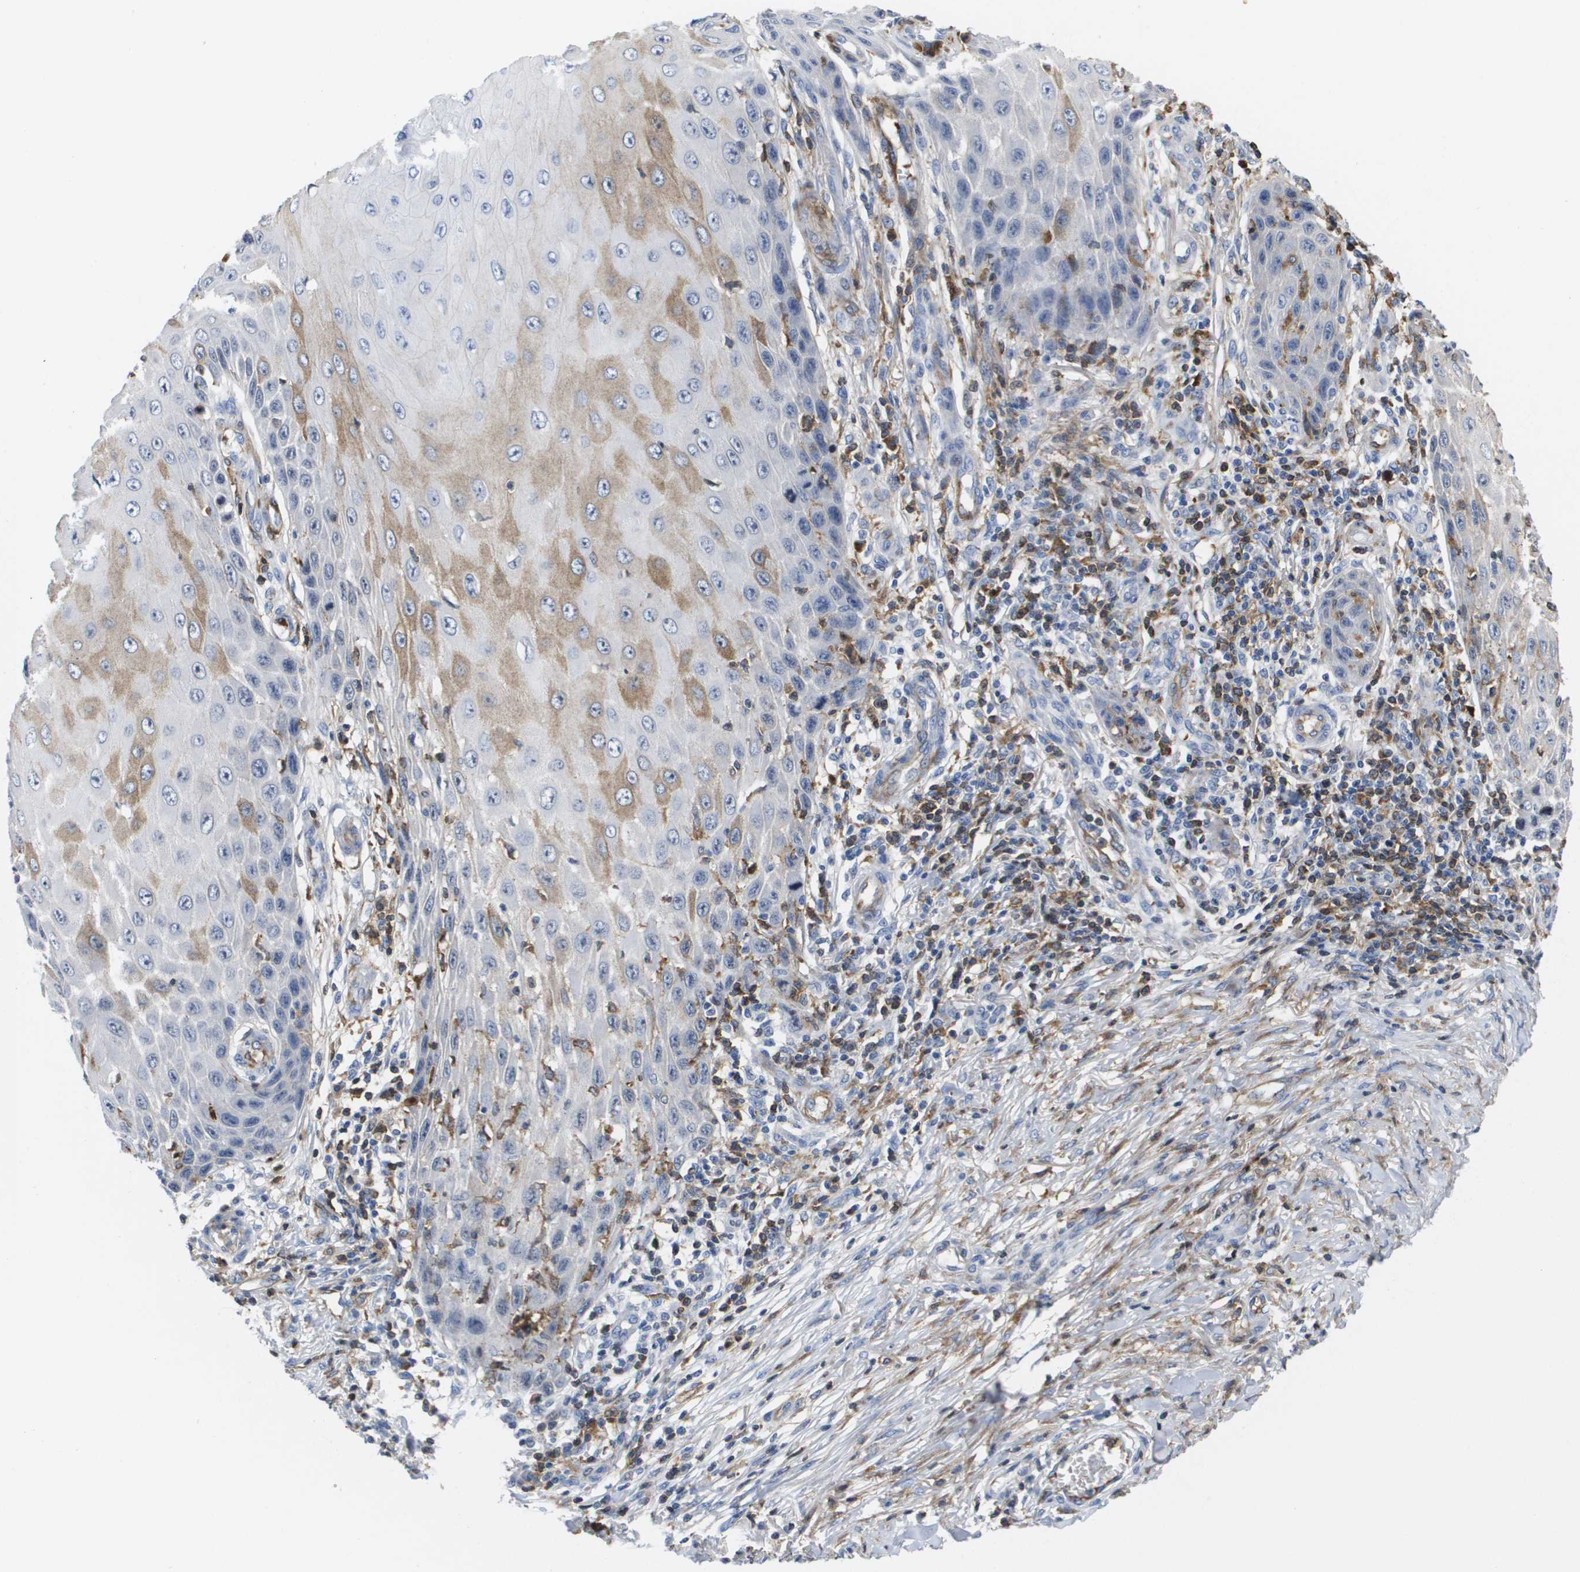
{"staining": {"intensity": "moderate", "quantity": "<25%", "location": "cytoplasmic/membranous"}, "tissue": "skin cancer", "cell_type": "Tumor cells", "image_type": "cancer", "snomed": [{"axis": "morphology", "description": "Squamous cell carcinoma, NOS"}, {"axis": "topography", "description": "Skin"}], "caption": "This histopathology image demonstrates skin squamous cell carcinoma stained with immunohistochemistry to label a protein in brown. The cytoplasmic/membranous of tumor cells show moderate positivity for the protein. Nuclei are counter-stained blue.", "gene": "SERPINC1", "patient": {"sex": "female", "age": 73}}